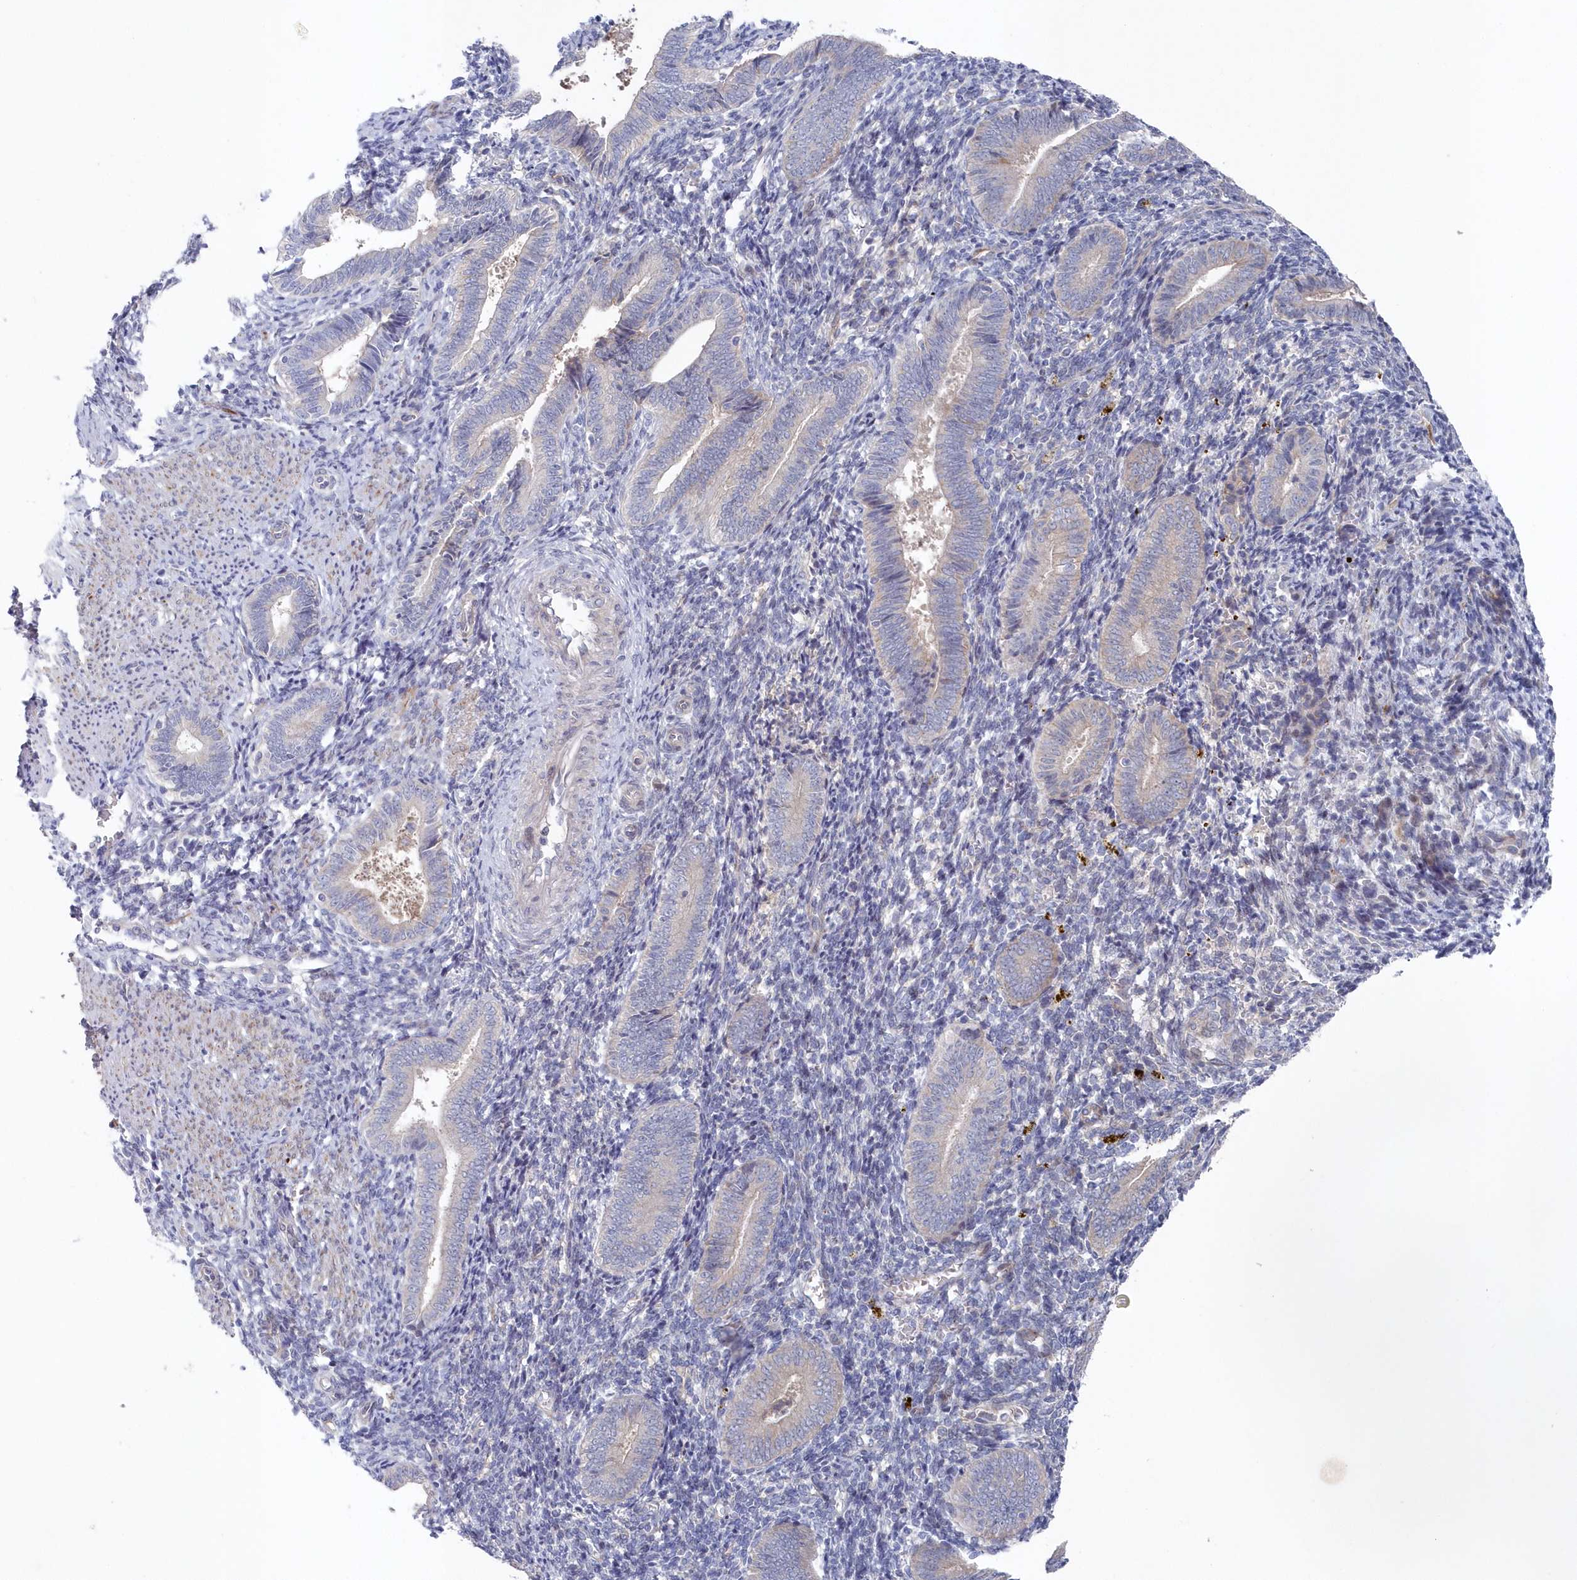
{"staining": {"intensity": "negative", "quantity": "none", "location": "none"}, "tissue": "endometrium", "cell_type": "Cells in endometrial stroma", "image_type": "normal", "snomed": [{"axis": "morphology", "description": "Normal tissue, NOS"}, {"axis": "topography", "description": "Uterus"}, {"axis": "topography", "description": "Endometrium"}], "caption": "DAB (3,3'-diaminobenzidine) immunohistochemical staining of benign human endometrium shows no significant expression in cells in endometrial stroma.", "gene": "KIAA1586", "patient": {"sex": "female", "age": 33}}